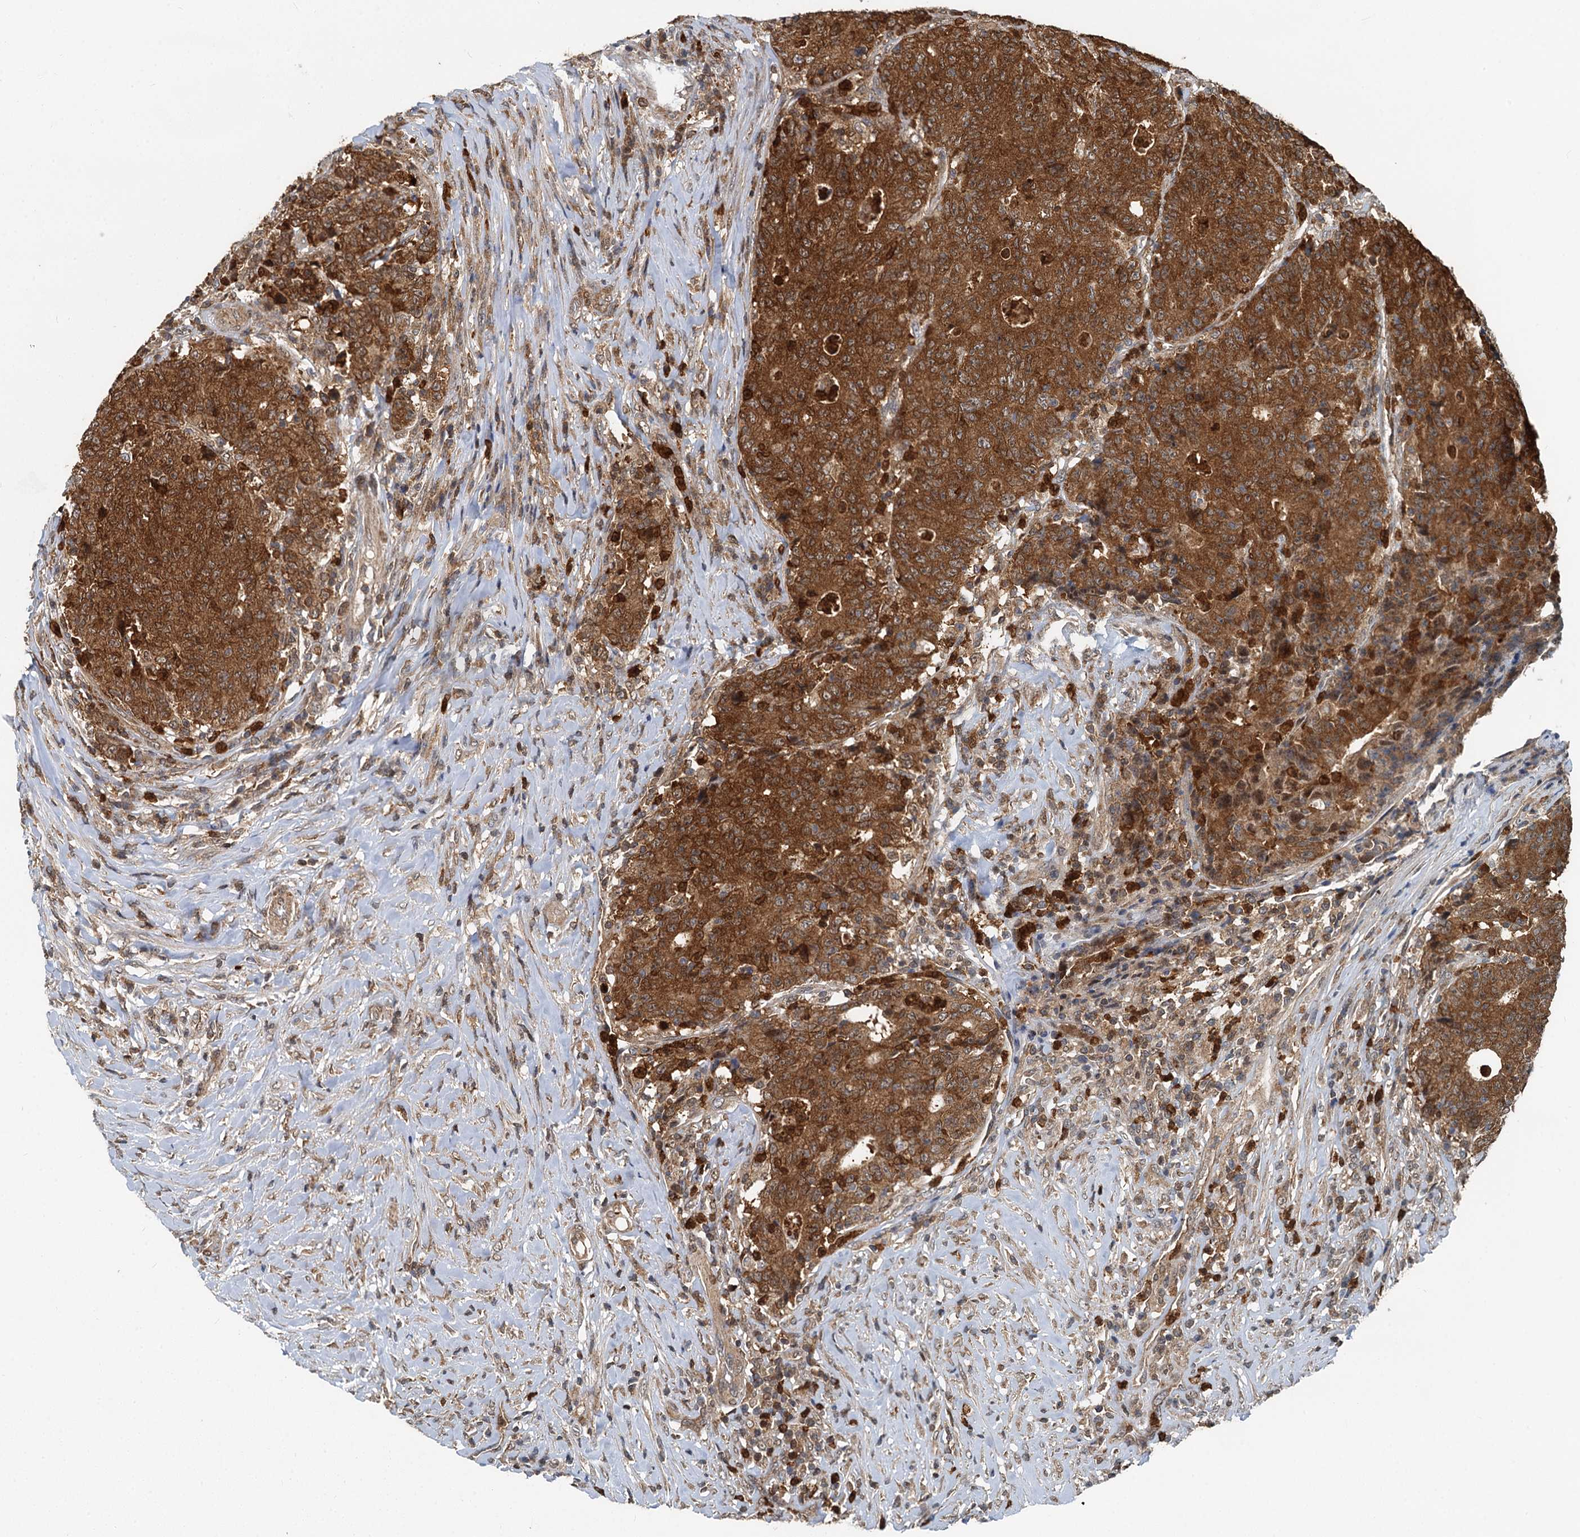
{"staining": {"intensity": "strong", "quantity": ">75%", "location": "cytoplasmic/membranous"}, "tissue": "colorectal cancer", "cell_type": "Tumor cells", "image_type": "cancer", "snomed": [{"axis": "morphology", "description": "Adenocarcinoma, NOS"}, {"axis": "topography", "description": "Colon"}], "caption": "Protein expression analysis of human colorectal cancer (adenocarcinoma) reveals strong cytoplasmic/membranous positivity in approximately >75% of tumor cells.", "gene": "GPI", "patient": {"sex": "female", "age": 75}}